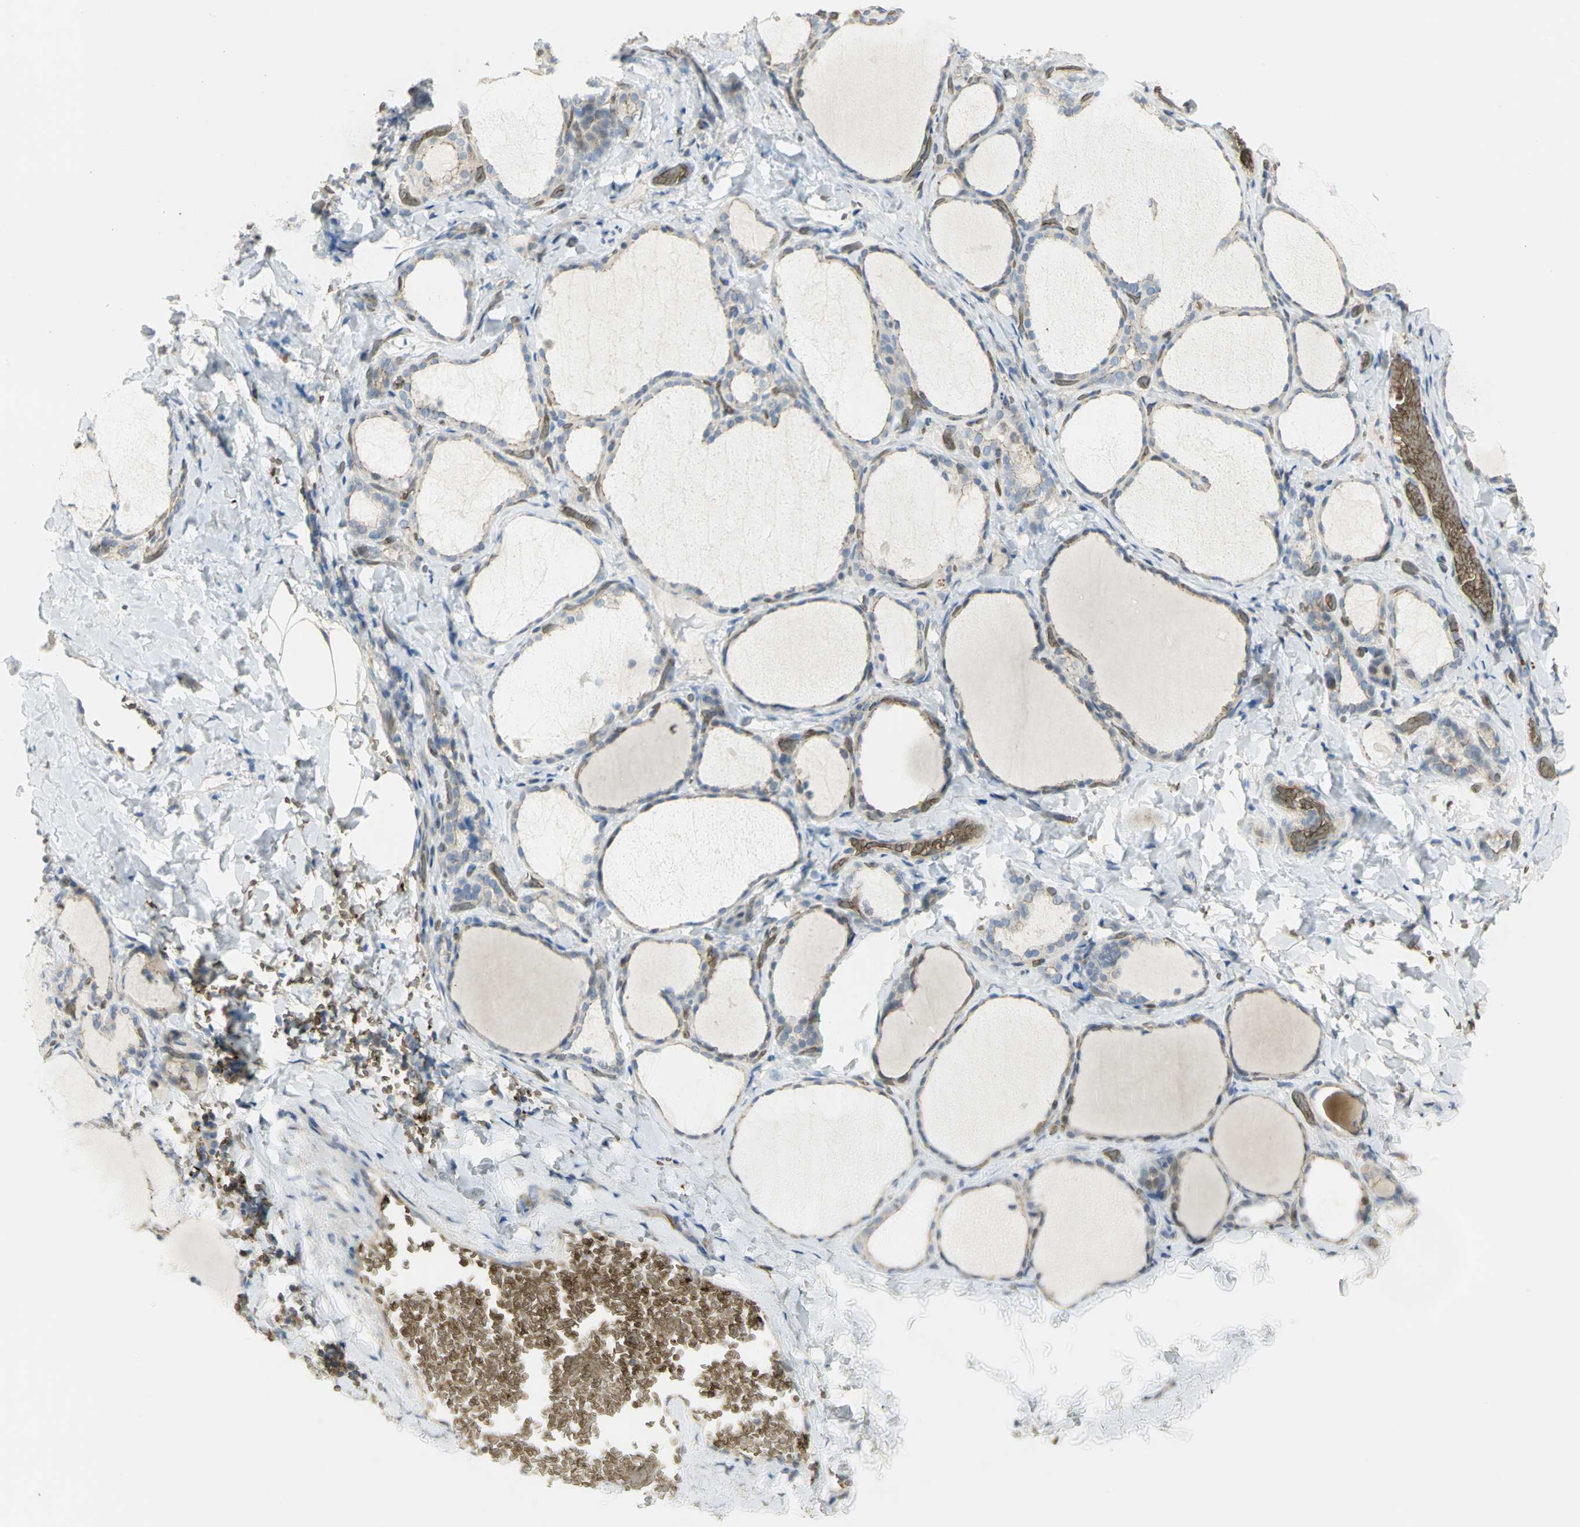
{"staining": {"intensity": "negative", "quantity": "none", "location": "none"}, "tissue": "thyroid gland", "cell_type": "Glandular cells", "image_type": "normal", "snomed": [{"axis": "morphology", "description": "Normal tissue, NOS"}, {"axis": "morphology", "description": "Papillary adenocarcinoma, NOS"}, {"axis": "topography", "description": "Thyroid gland"}], "caption": "IHC of unremarkable human thyroid gland shows no staining in glandular cells.", "gene": "ANK1", "patient": {"sex": "female", "age": 30}}